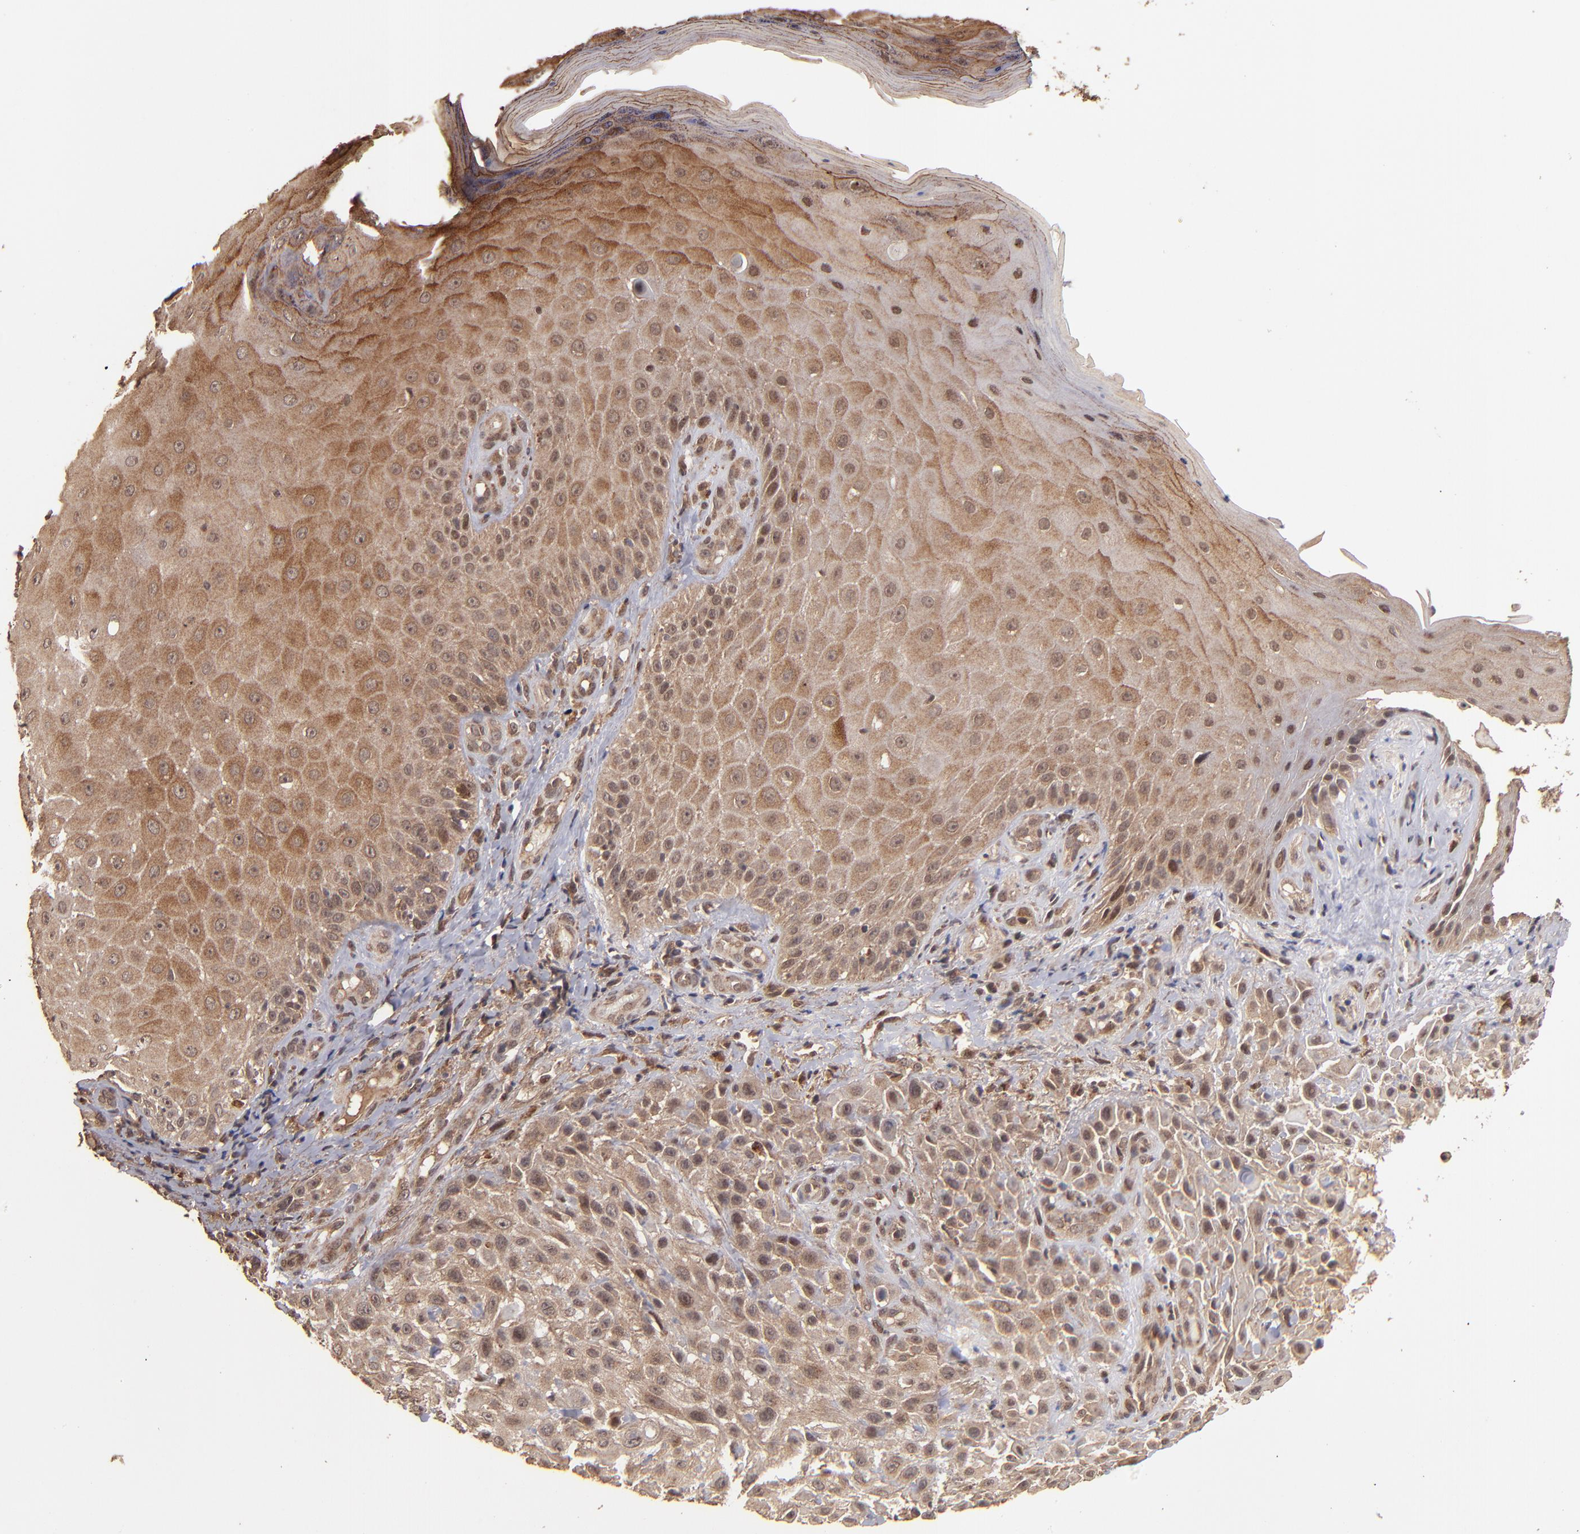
{"staining": {"intensity": "moderate", "quantity": ">75%", "location": "cytoplasmic/membranous"}, "tissue": "skin cancer", "cell_type": "Tumor cells", "image_type": "cancer", "snomed": [{"axis": "morphology", "description": "Squamous cell carcinoma, NOS"}, {"axis": "topography", "description": "Skin"}], "caption": "Skin squamous cell carcinoma tissue demonstrates moderate cytoplasmic/membranous staining in about >75% of tumor cells", "gene": "NFE2L2", "patient": {"sex": "female", "age": 42}}